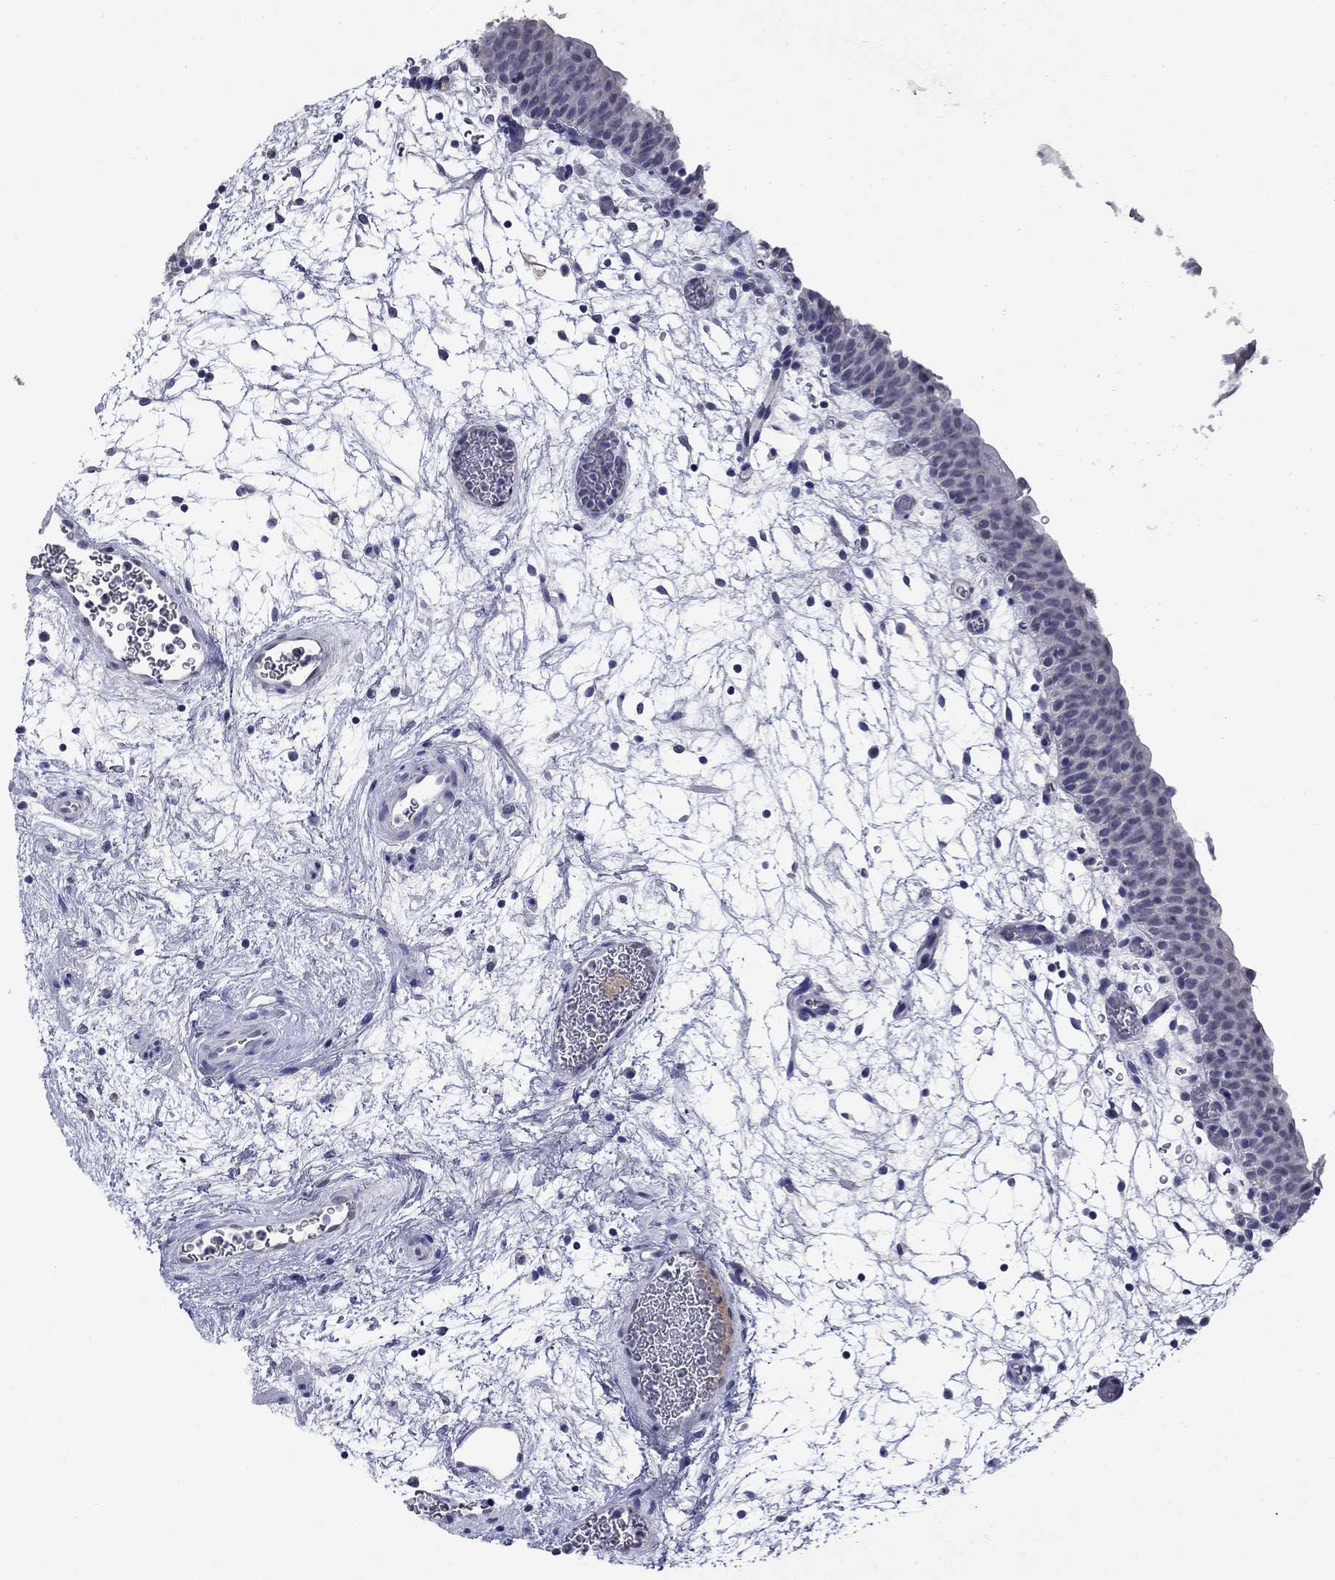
{"staining": {"intensity": "negative", "quantity": "none", "location": "none"}, "tissue": "urinary bladder", "cell_type": "Urothelial cells", "image_type": "normal", "snomed": [{"axis": "morphology", "description": "Normal tissue, NOS"}, {"axis": "topography", "description": "Urinary bladder"}], "caption": "IHC photomicrograph of unremarkable urinary bladder stained for a protein (brown), which demonstrates no positivity in urothelial cells. (DAB immunohistochemistry (IHC) with hematoxylin counter stain).", "gene": "SLC51A", "patient": {"sex": "male", "age": 37}}